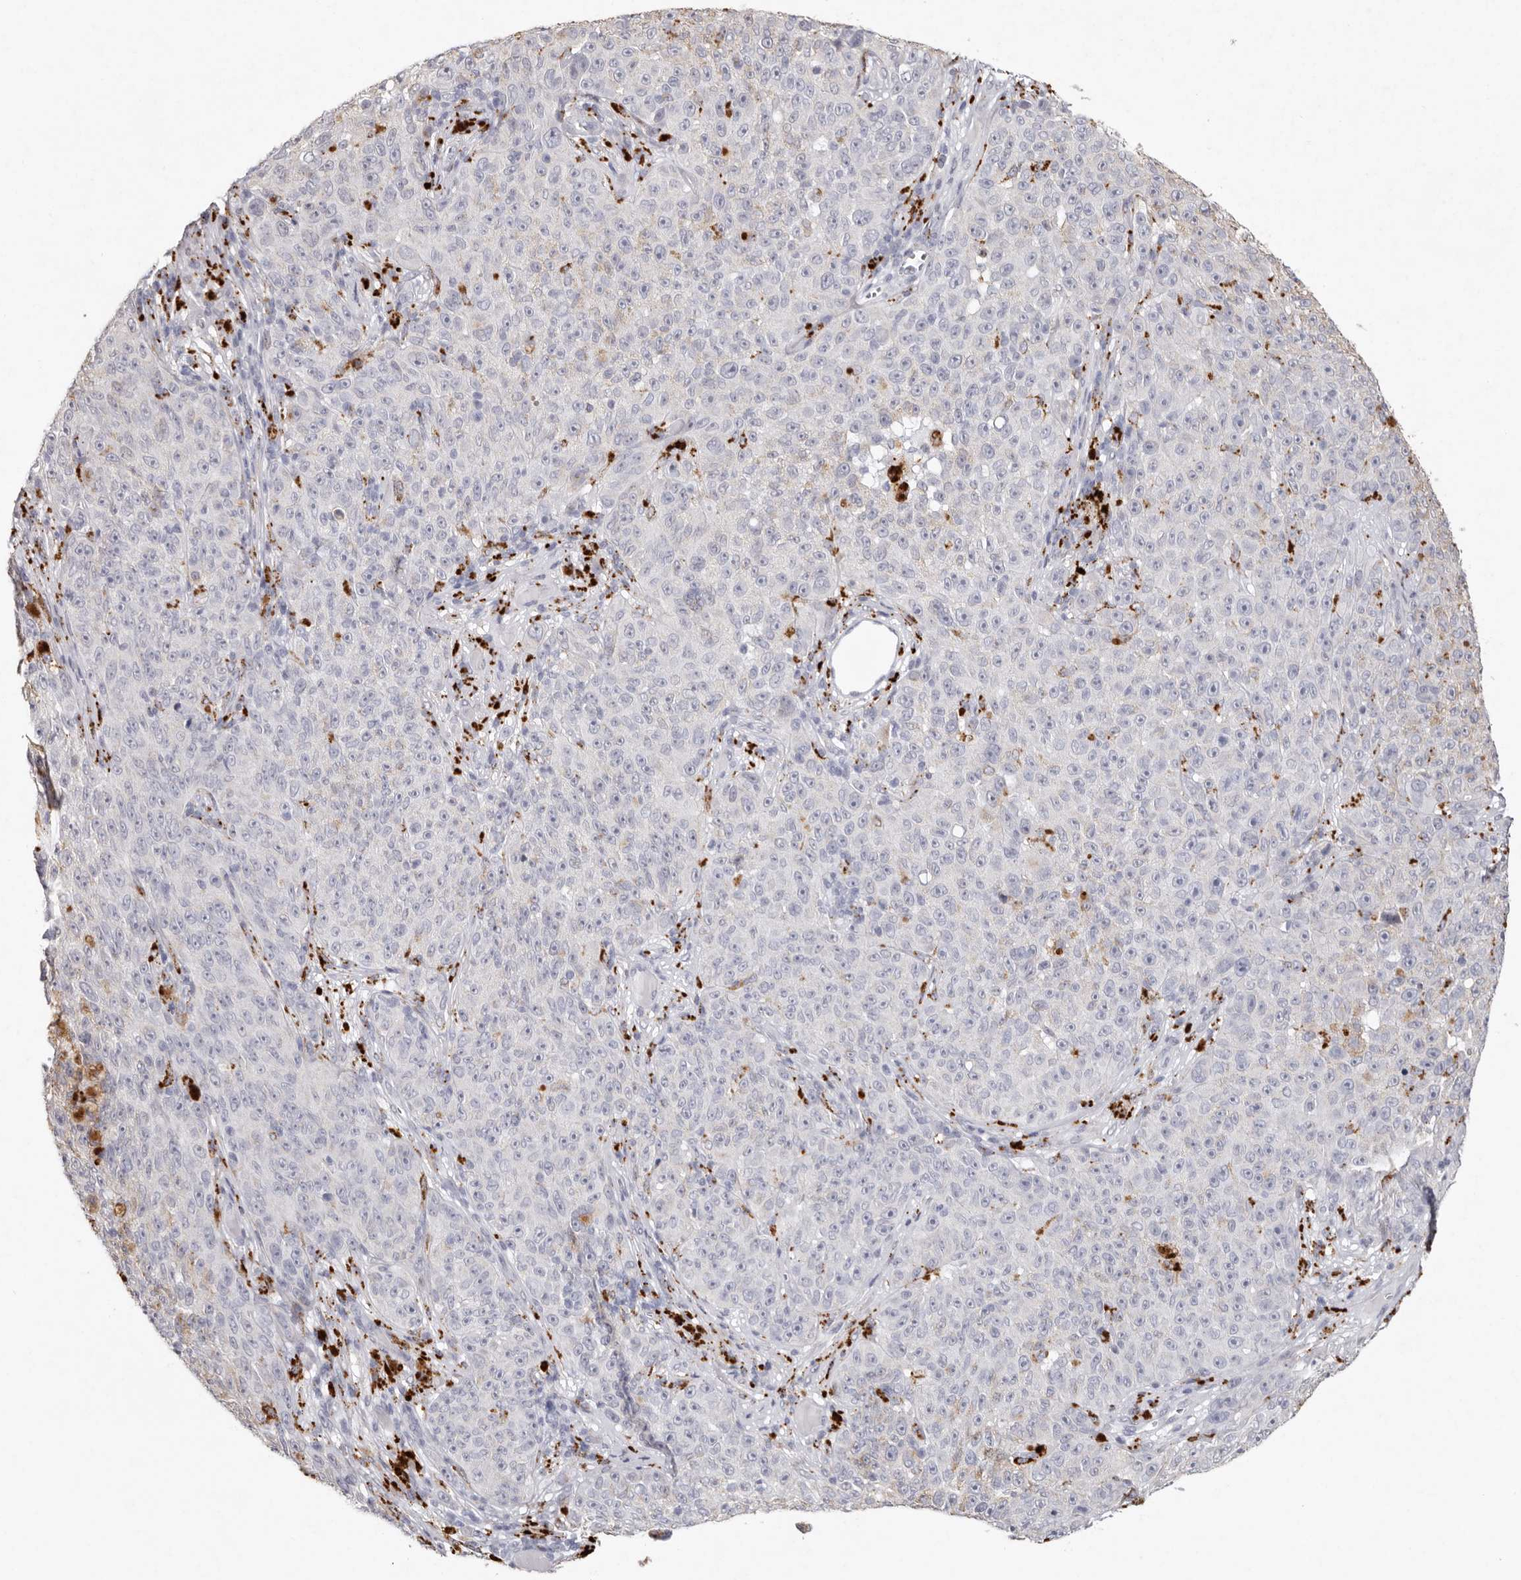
{"staining": {"intensity": "negative", "quantity": "none", "location": "none"}, "tissue": "melanoma", "cell_type": "Tumor cells", "image_type": "cancer", "snomed": [{"axis": "morphology", "description": "Malignant melanoma, NOS"}, {"axis": "topography", "description": "Skin"}], "caption": "Tumor cells show no significant protein expression in malignant melanoma.", "gene": "FAM185A", "patient": {"sex": "female", "age": 82}}